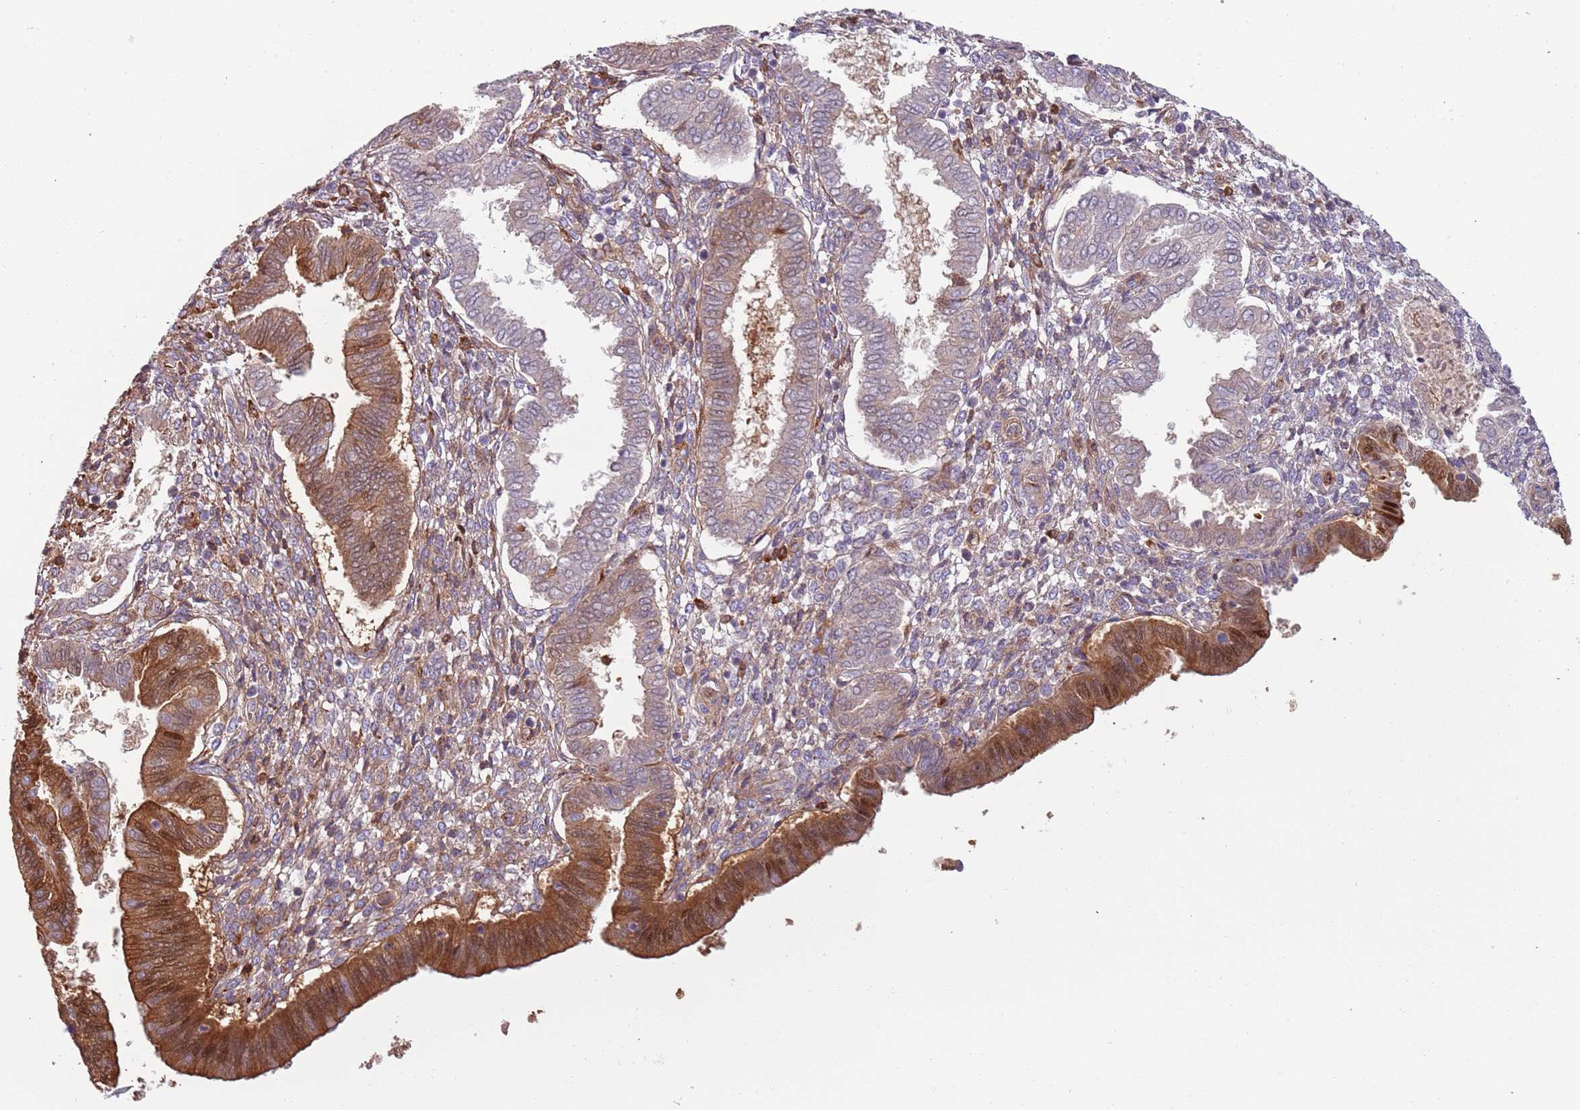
{"staining": {"intensity": "weak", "quantity": "<25%", "location": "cytoplasmic/membranous"}, "tissue": "endometrium", "cell_type": "Cells in endometrial stroma", "image_type": "normal", "snomed": [{"axis": "morphology", "description": "Normal tissue, NOS"}, {"axis": "topography", "description": "Endometrium"}], "caption": "Immunohistochemistry image of normal endometrium: endometrium stained with DAB (3,3'-diaminobenzidine) exhibits no significant protein positivity in cells in endometrial stroma. (DAB (3,3'-diaminobenzidine) IHC visualized using brightfield microscopy, high magnification).", "gene": "NADK", "patient": {"sex": "female", "age": 24}}